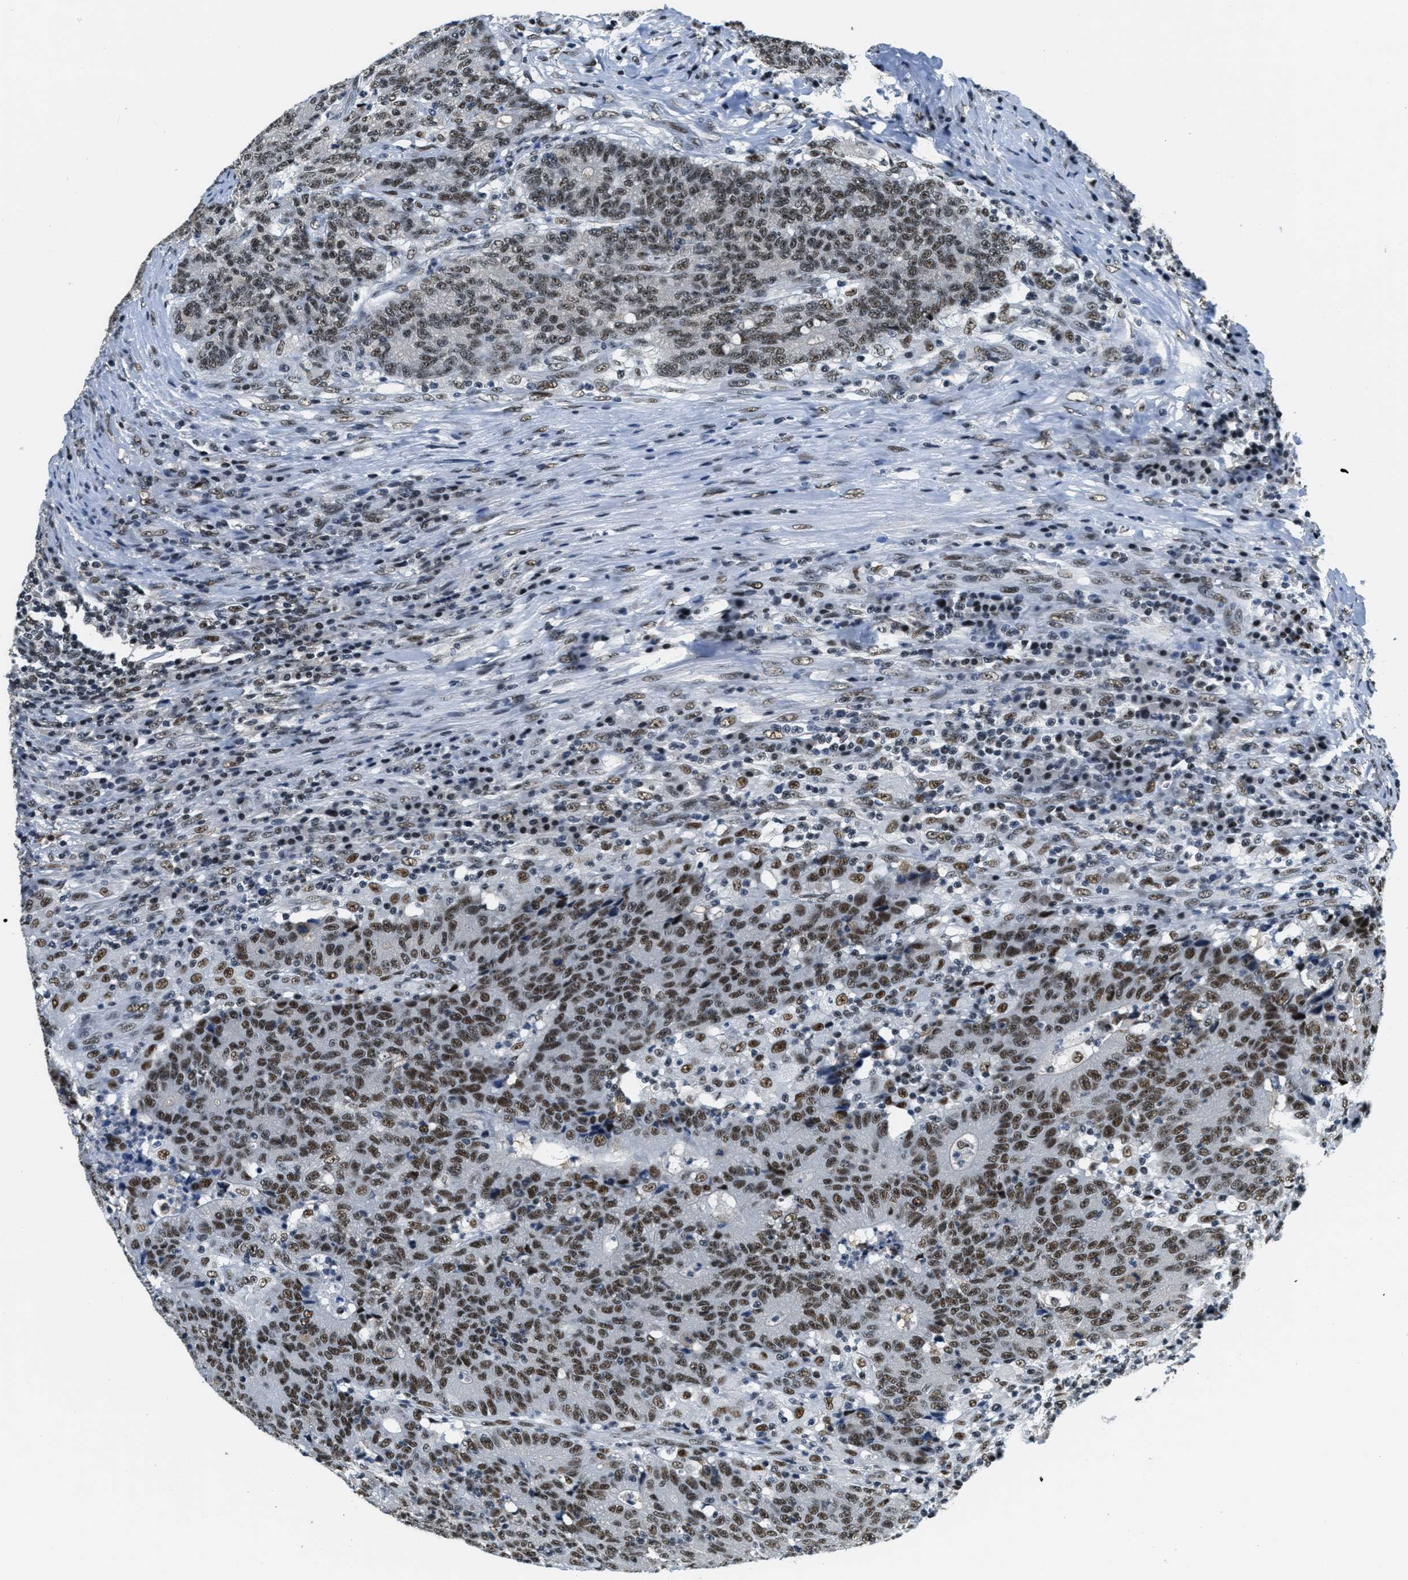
{"staining": {"intensity": "moderate", "quantity": ">75%", "location": "nuclear"}, "tissue": "colorectal cancer", "cell_type": "Tumor cells", "image_type": "cancer", "snomed": [{"axis": "morphology", "description": "Normal tissue, NOS"}, {"axis": "morphology", "description": "Adenocarcinoma, NOS"}, {"axis": "topography", "description": "Colon"}], "caption": "This image exhibits immunohistochemistry (IHC) staining of colorectal cancer (adenocarcinoma), with medium moderate nuclear staining in about >75% of tumor cells.", "gene": "SSB", "patient": {"sex": "female", "age": 75}}